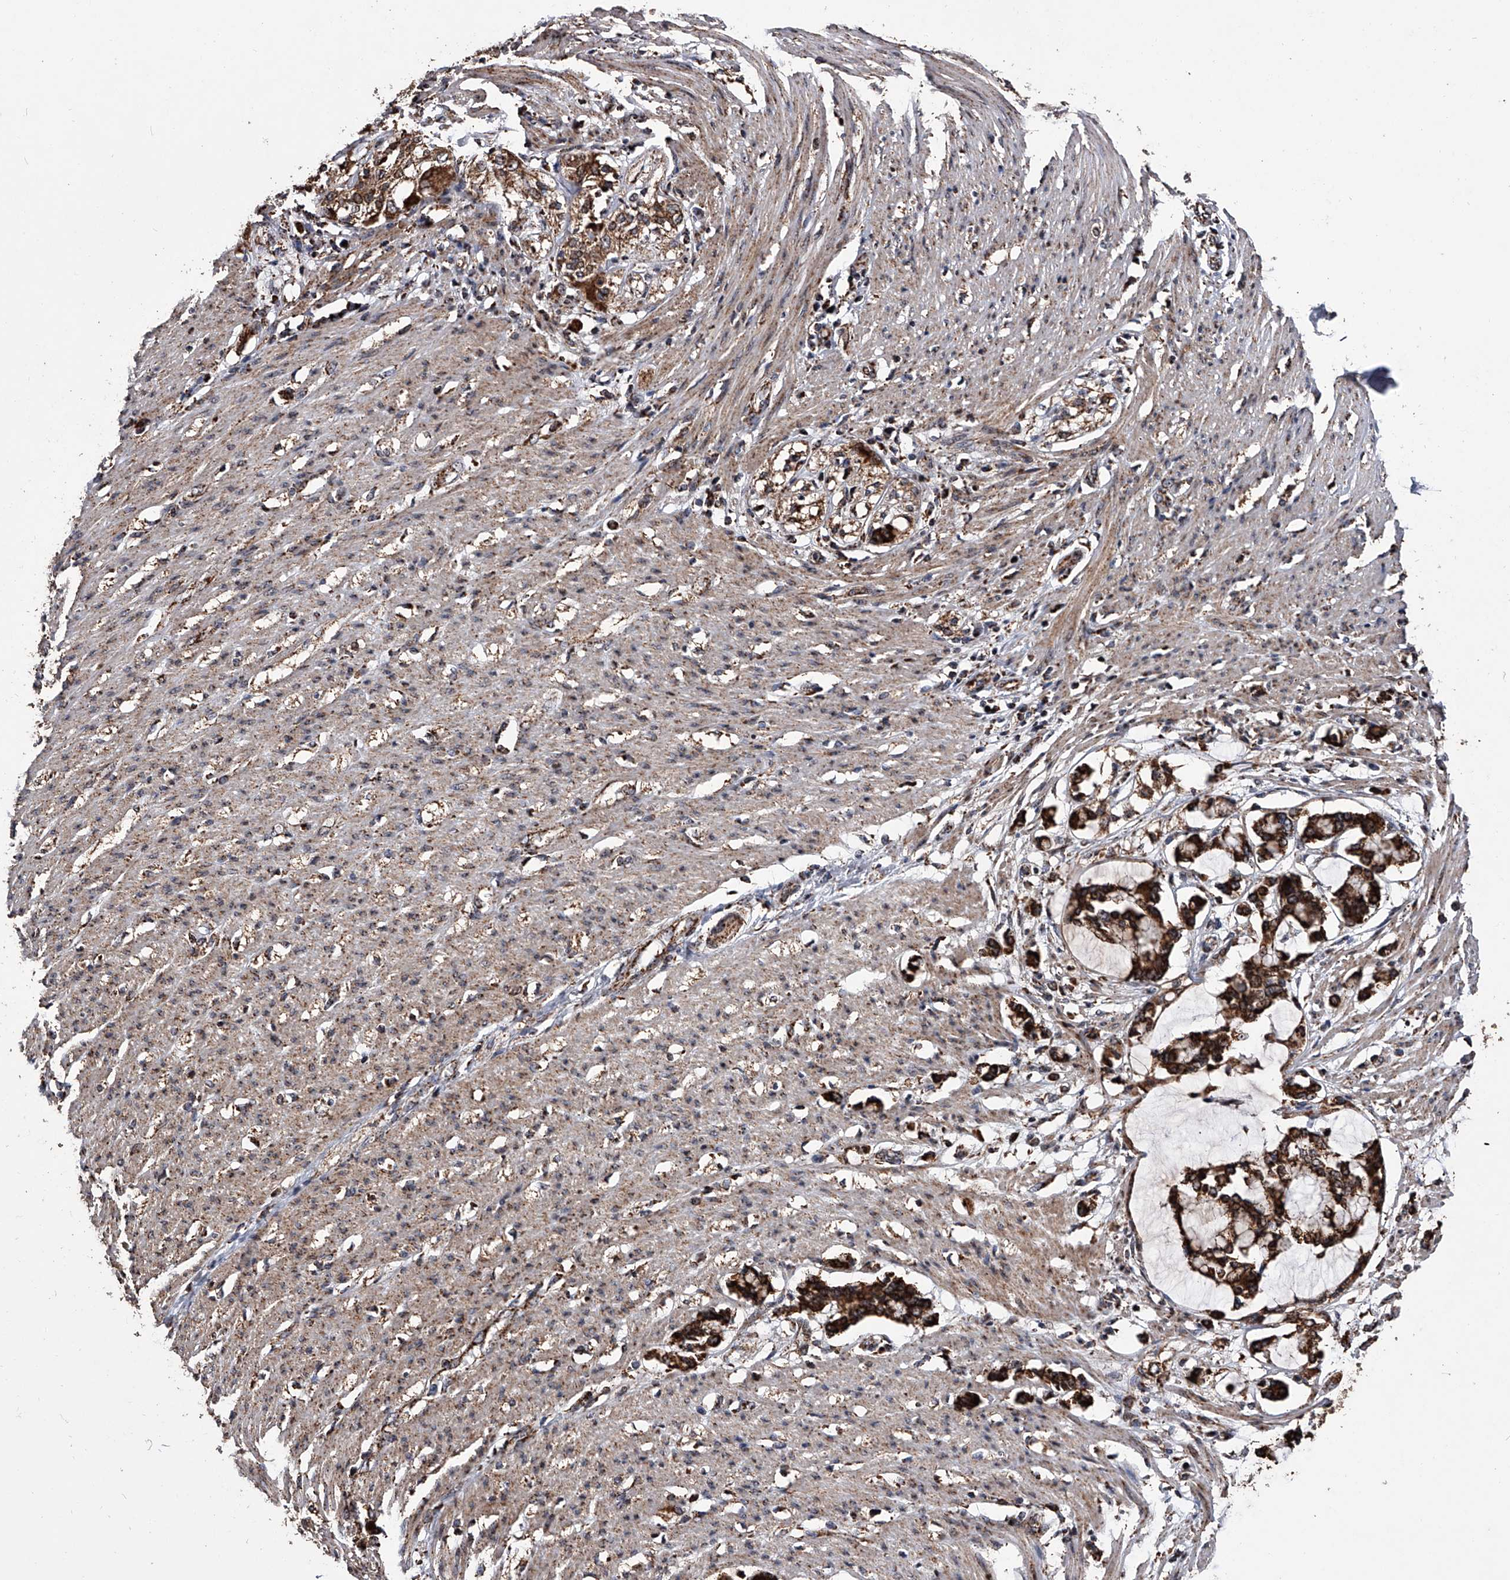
{"staining": {"intensity": "moderate", "quantity": ">75%", "location": "cytoplasmic/membranous"}, "tissue": "smooth muscle", "cell_type": "Smooth muscle cells", "image_type": "normal", "snomed": [{"axis": "morphology", "description": "Normal tissue, NOS"}, {"axis": "morphology", "description": "Adenocarcinoma, NOS"}, {"axis": "topography", "description": "Colon"}, {"axis": "topography", "description": "Peripheral nerve tissue"}], "caption": "Smooth muscle cells display medium levels of moderate cytoplasmic/membranous positivity in approximately >75% of cells in normal human smooth muscle.", "gene": "SMPDL3A", "patient": {"sex": "male", "age": 14}}